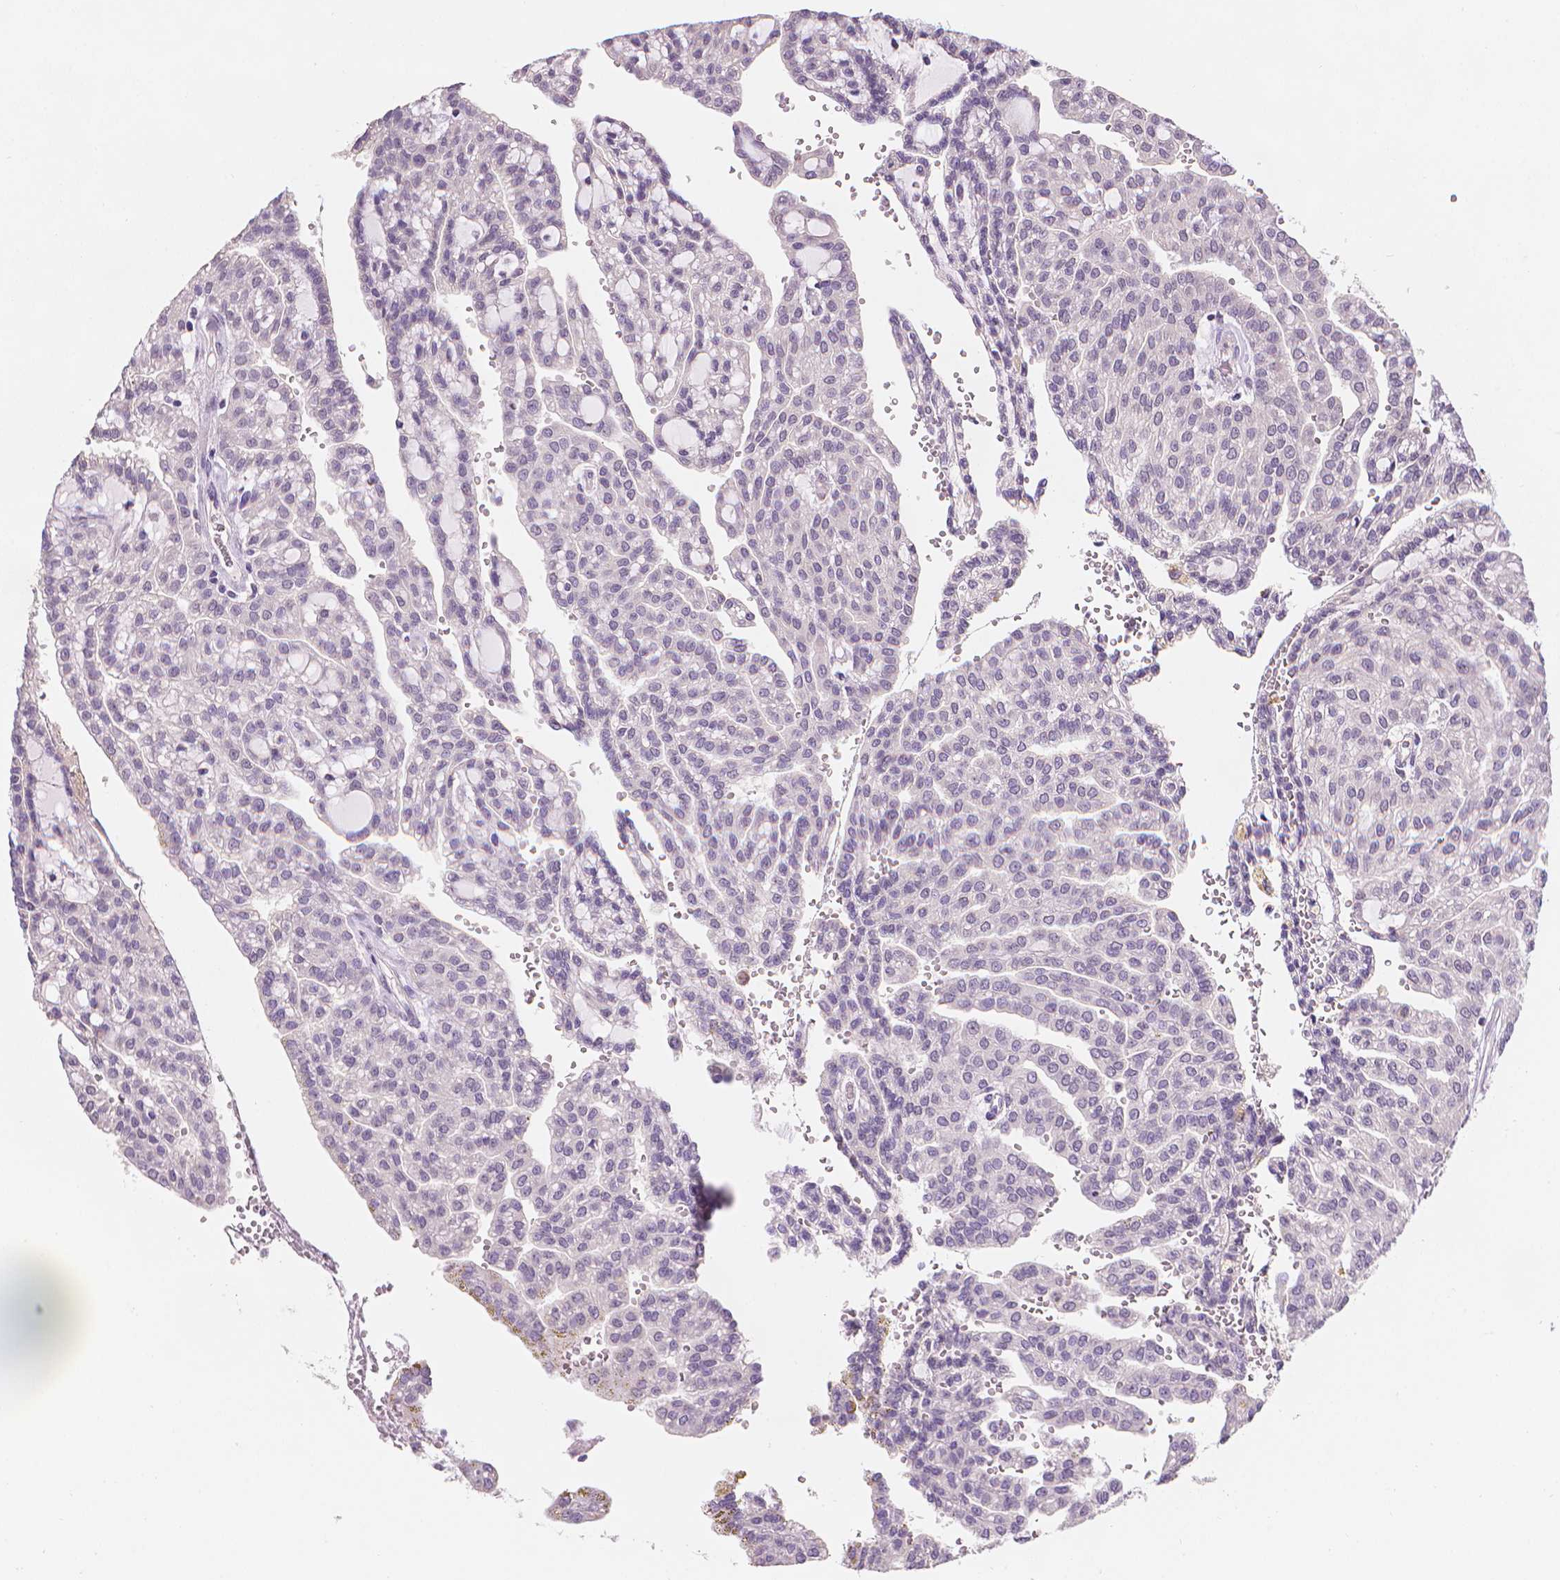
{"staining": {"intensity": "negative", "quantity": "none", "location": "none"}, "tissue": "renal cancer", "cell_type": "Tumor cells", "image_type": "cancer", "snomed": [{"axis": "morphology", "description": "Adenocarcinoma, NOS"}, {"axis": "topography", "description": "Kidney"}], "caption": "IHC of renal adenocarcinoma reveals no positivity in tumor cells.", "gene": "FASN", "patient": {"sex": "male", "age": 63}}